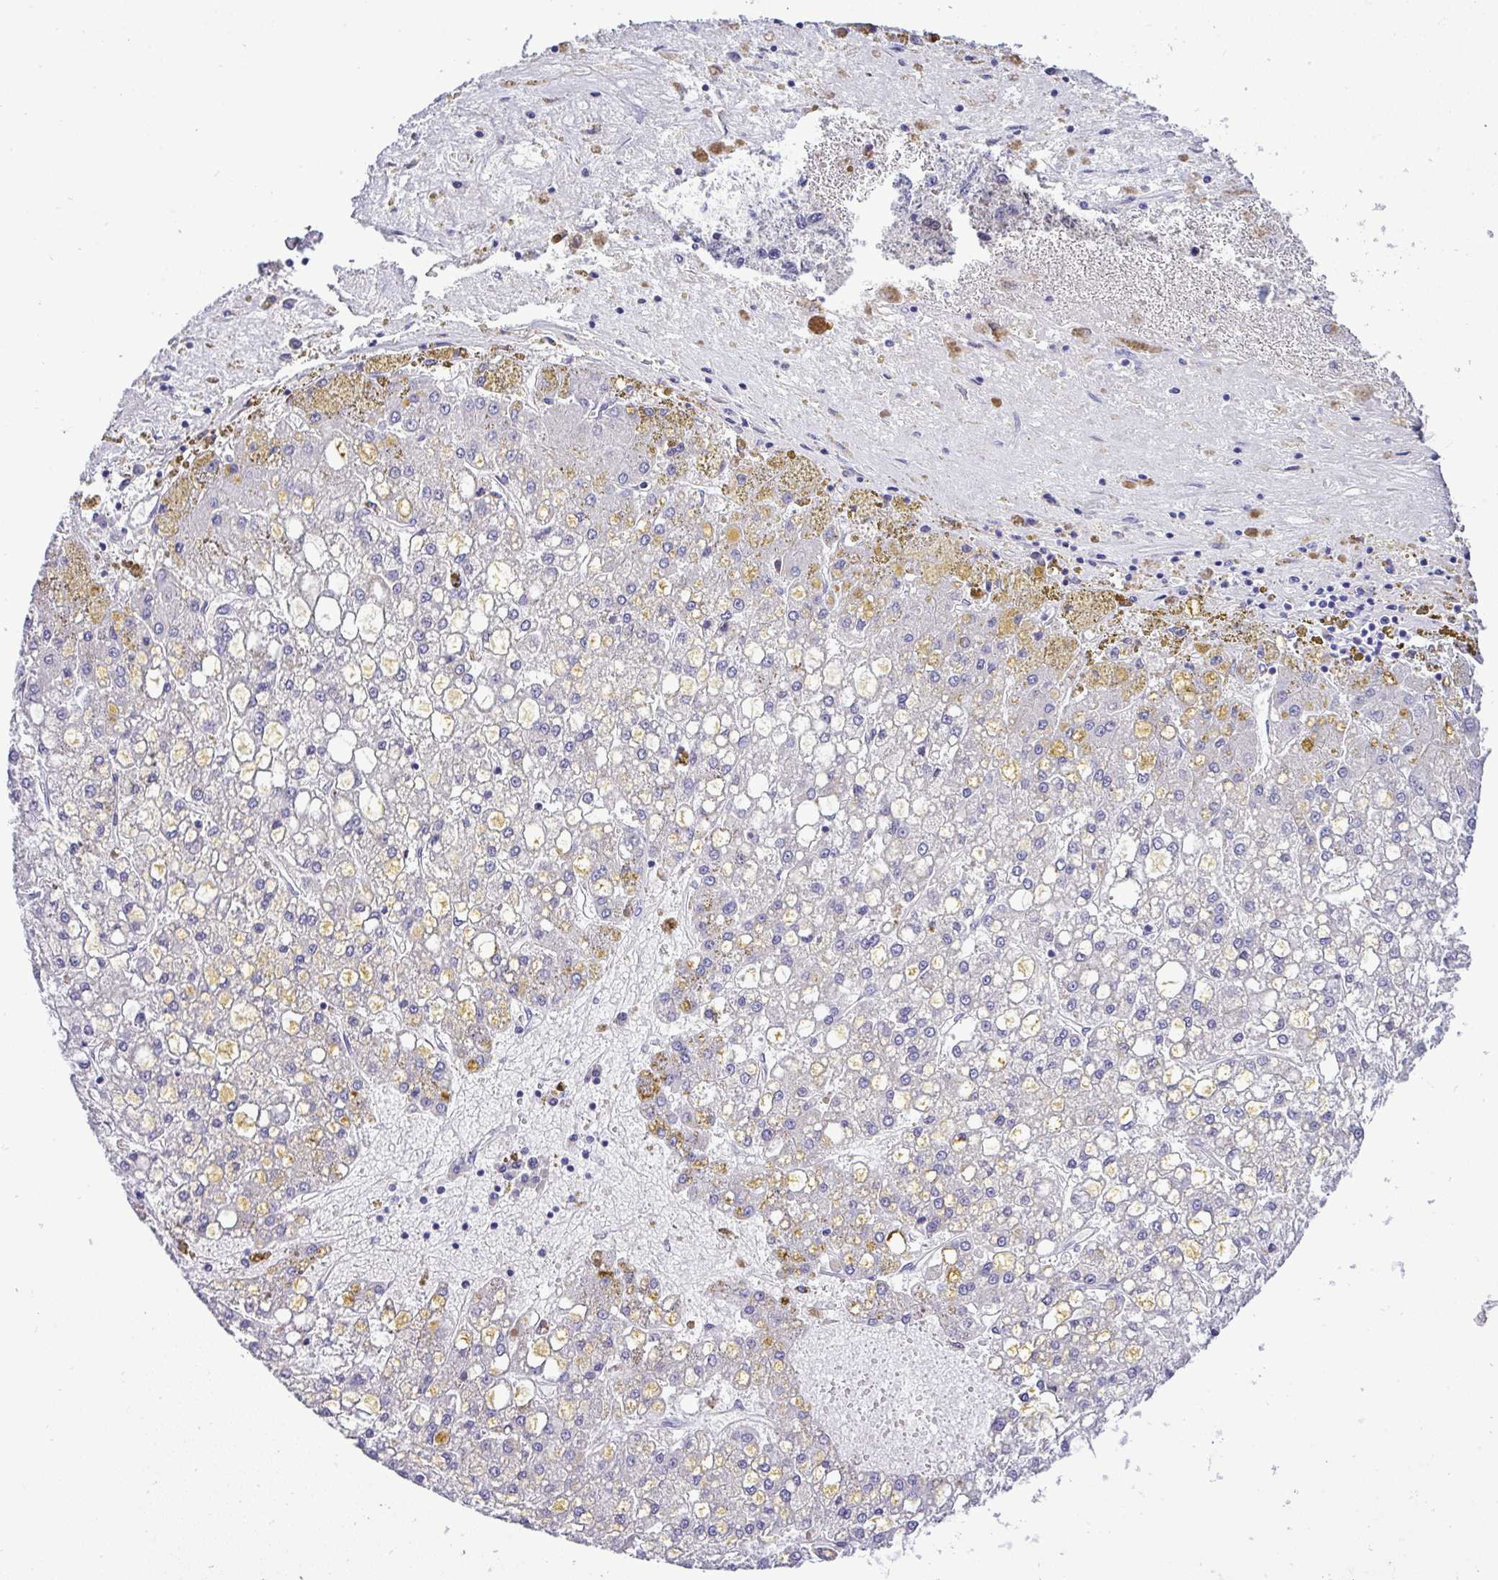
{"staining": {"intensity": "negative", "quantity": "none", "location": "none"}, "tissue": "liver cancer", "cell_type": "Tumor cells", "image_type": "cancer", "snomed": [{"axis": "morphology", "description": "Carcinoma, Hepatocellular, NOS"}, {"axis": "topography", "description": "Liver"}], "caption": "Tumor cells show no significant protein expression in liver cancer.", "gene": "ST8SIA2", "patient": {"sex": "male", "age": 67}}